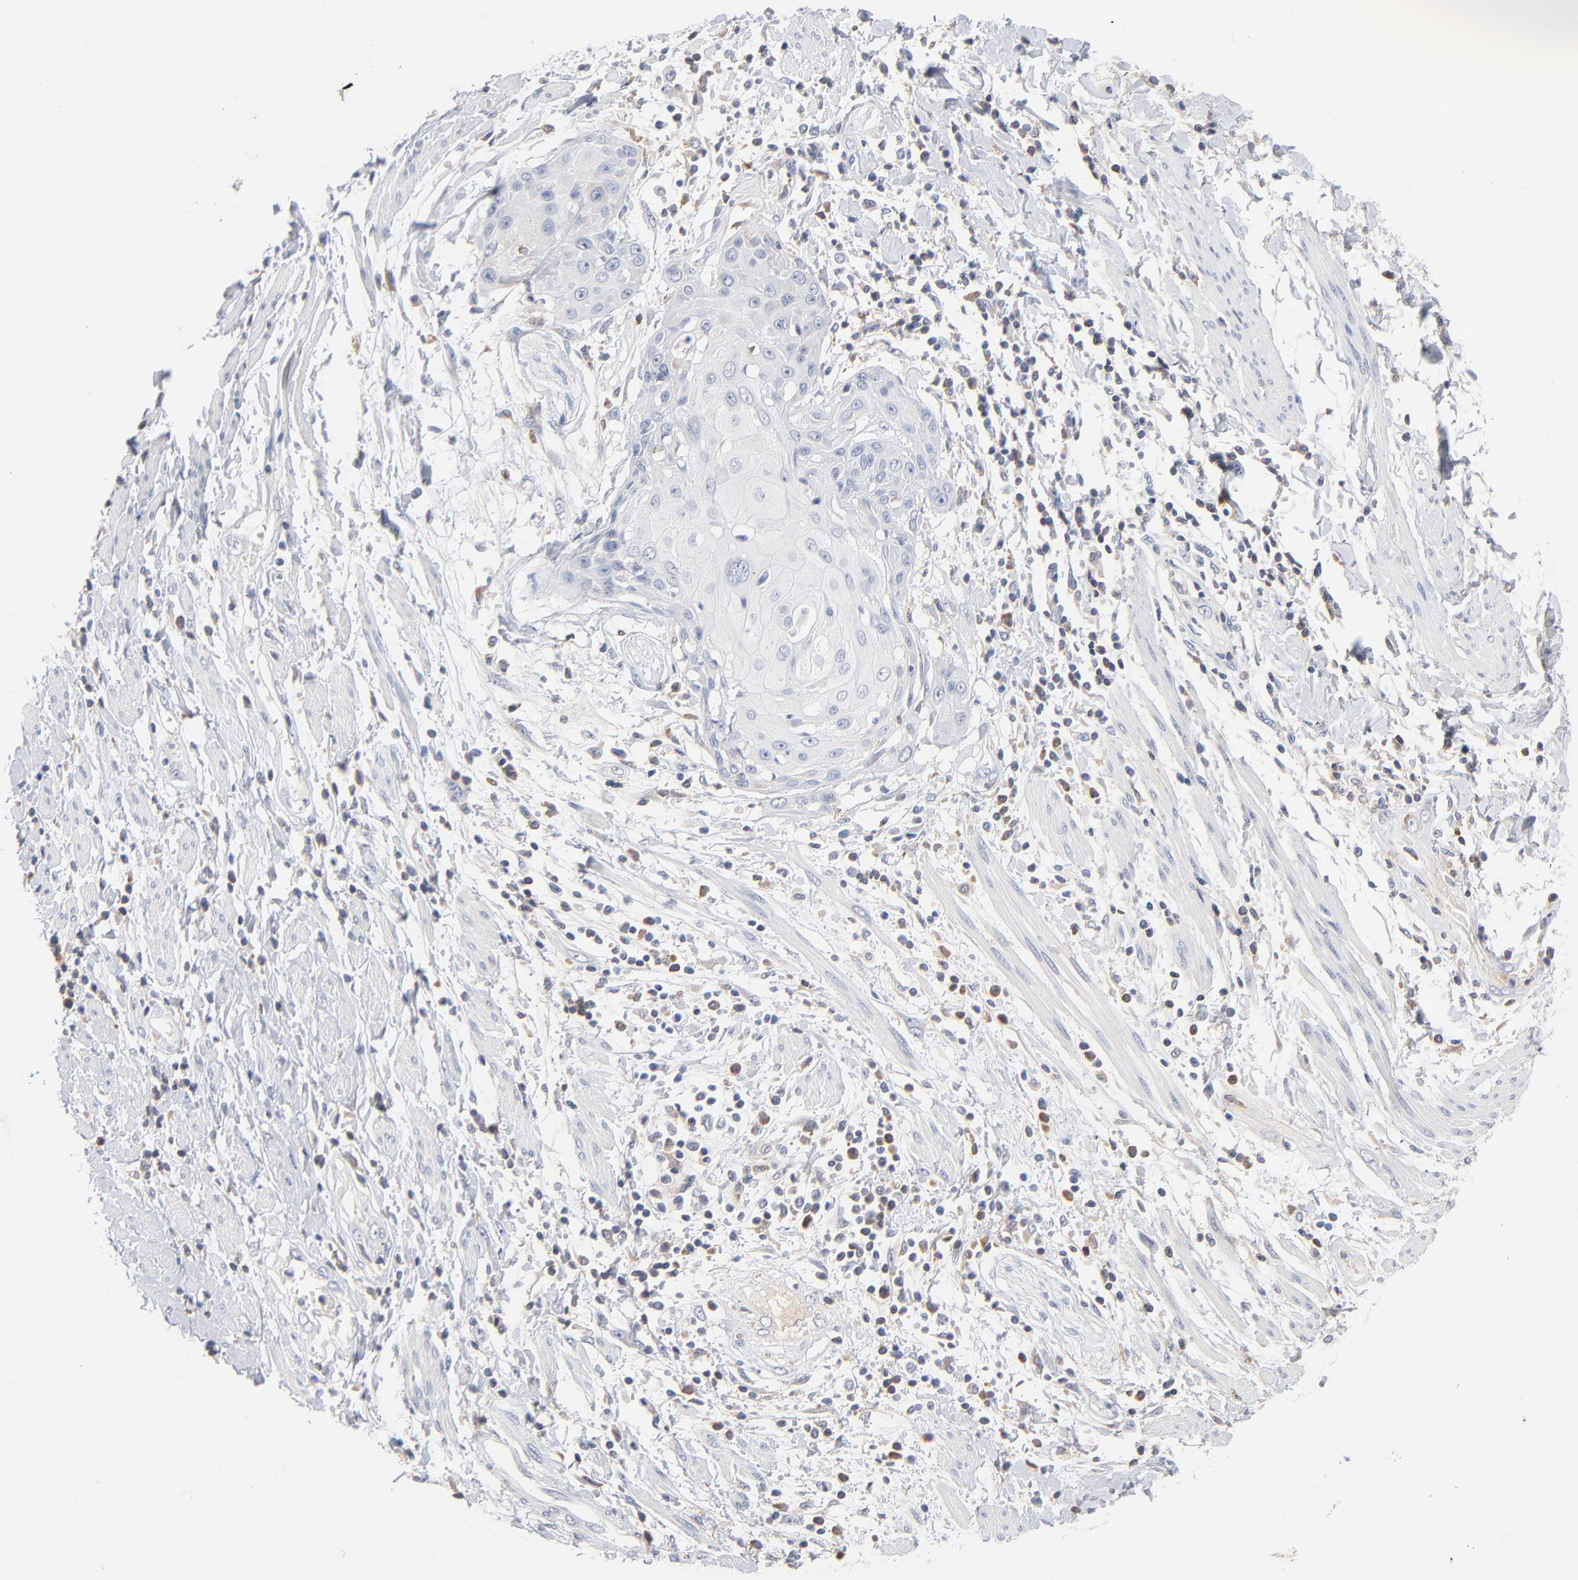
{"staining": {"intensity": "negative", "quantity": "none", "location": "none"}, "tissue": "cervical cancer", "cell_type": "Tumor cells", "image_type": "cancer", "snomed": [{"axis": "morphology", "description": "Squamous cell carcinoma, NOS"}, {"axis": "topography", "description": "Cervix"}], "caption": "Cervical cancer (squamous cell carcinoma) was stained to show a protein in brown. There is no significant positivity in tumor cells.", "gene": "F12", "patient": {"sex": "female", "age": 57}}